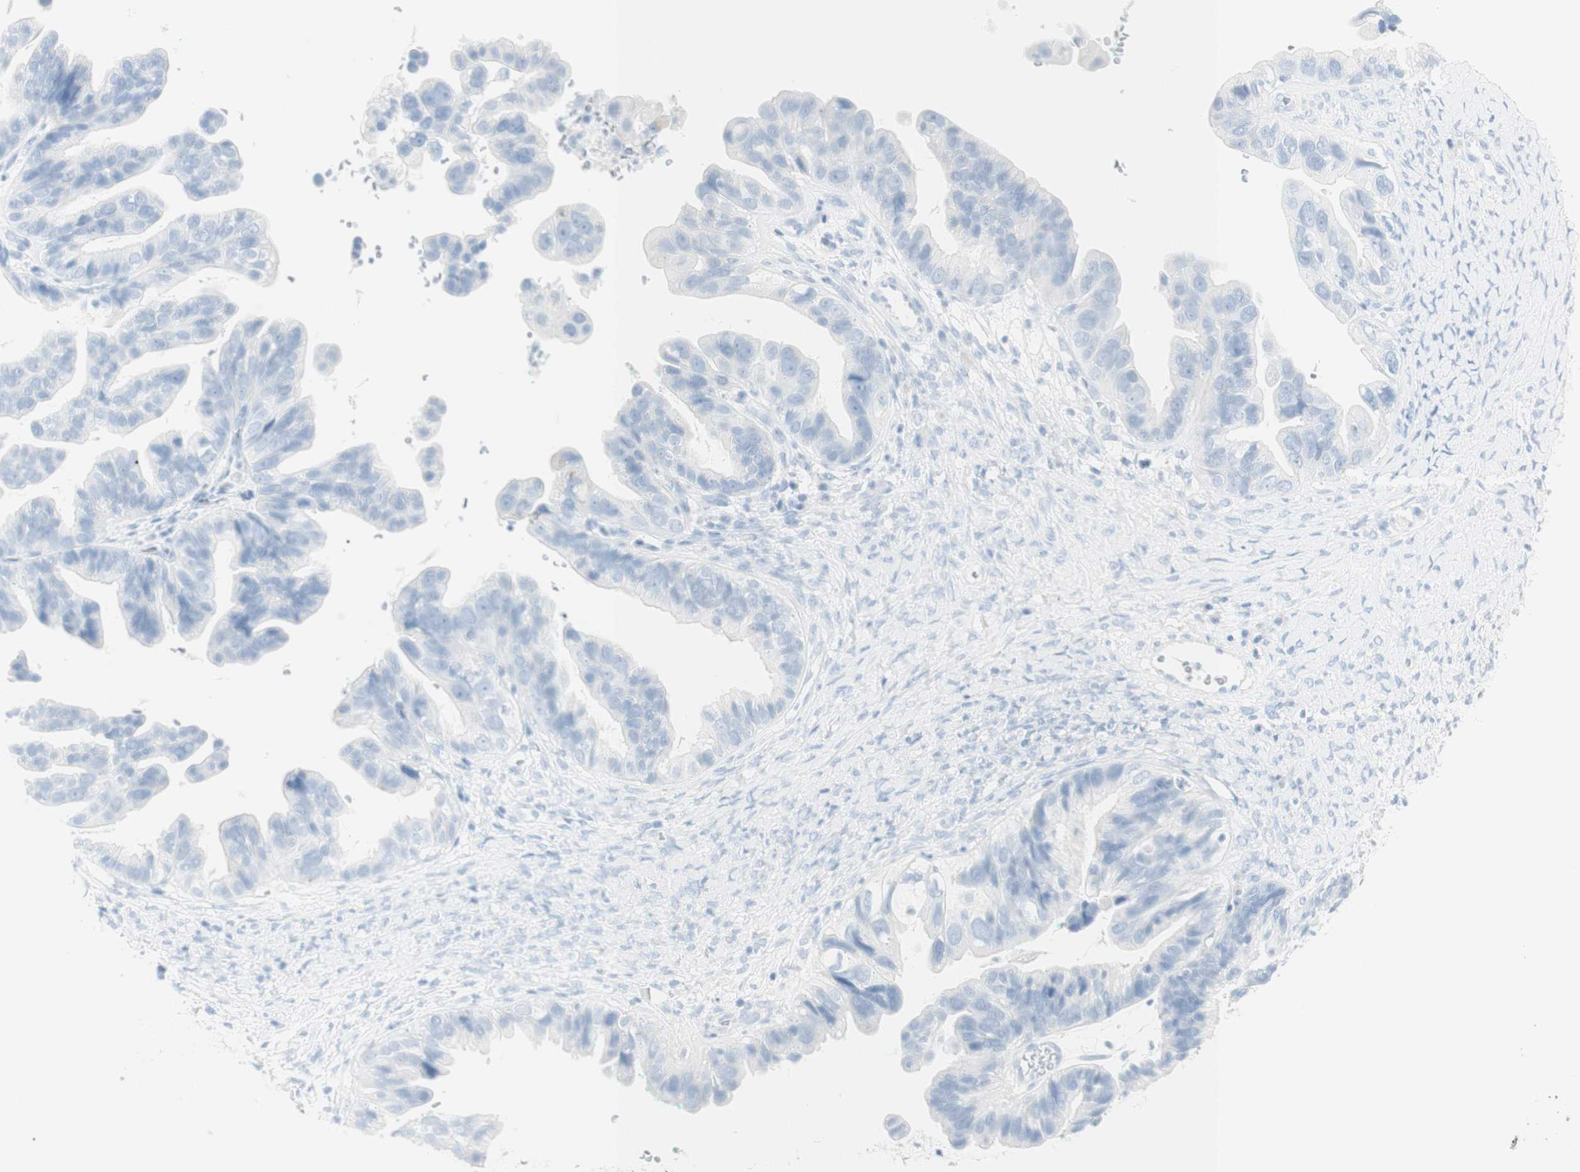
{"staining": {"intensity": "negative", "quantity": "none", "location": "none"}, "tissue": "ovarian cancer", "cell_type": "Tumor cells", "image_type": "cancer", "snomed": [{"axis": "morphology", "description": "Cystadenocarcinoma, serous, NOS"}, {"axis": "topography", "description": "Ovary"}], "caption": "Tumor cells show no significant protein staining in serous cystadenocarcinoma (ovarian).", "gene": "NAPSA", "patient": {"sex": "female", "age": 56}}